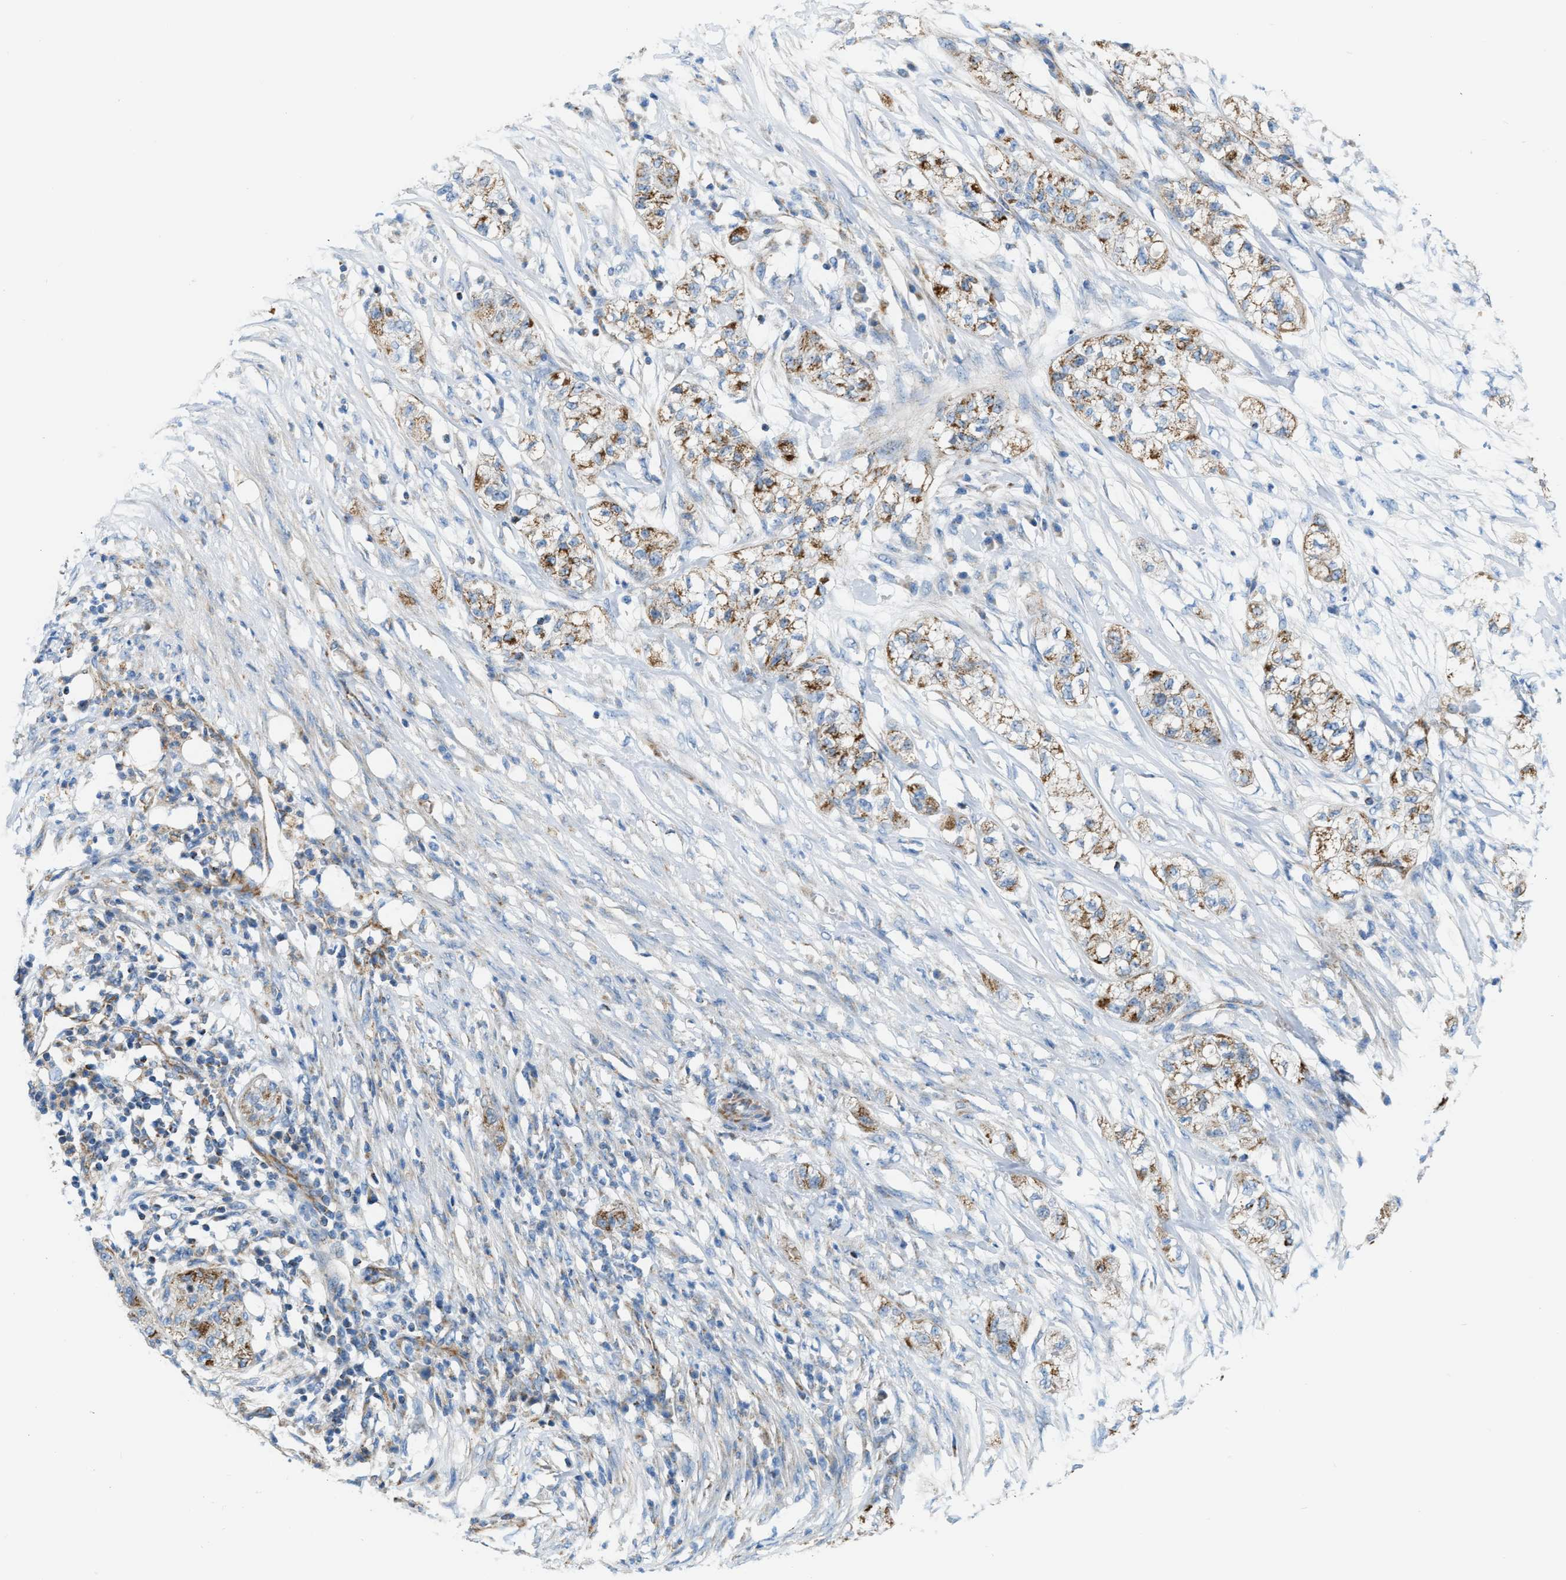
{"staining": {"intensity": "moderate", "quantity": "25%-75%", "location": "cytoplasmic/membranous"}, "tissue": "pancreatic cancer", "cell_type": "Tumor cells", "image_type": "cancer", "snomed": [{"axis": "morphology", "description": "Adenocarcinoma, NOS"}, {"axis": "topography", "description": "Pancreas"}], "caption": "This image exhibits immunohistochemistry staining of pancreatic cancer (adenocarcinoma), with medium moderate cytoplasmic/membranous positivity in about 25%-75% of tumor cells.", "gene": "JADE1", "patient": {"sex": "female", "age": 78}}